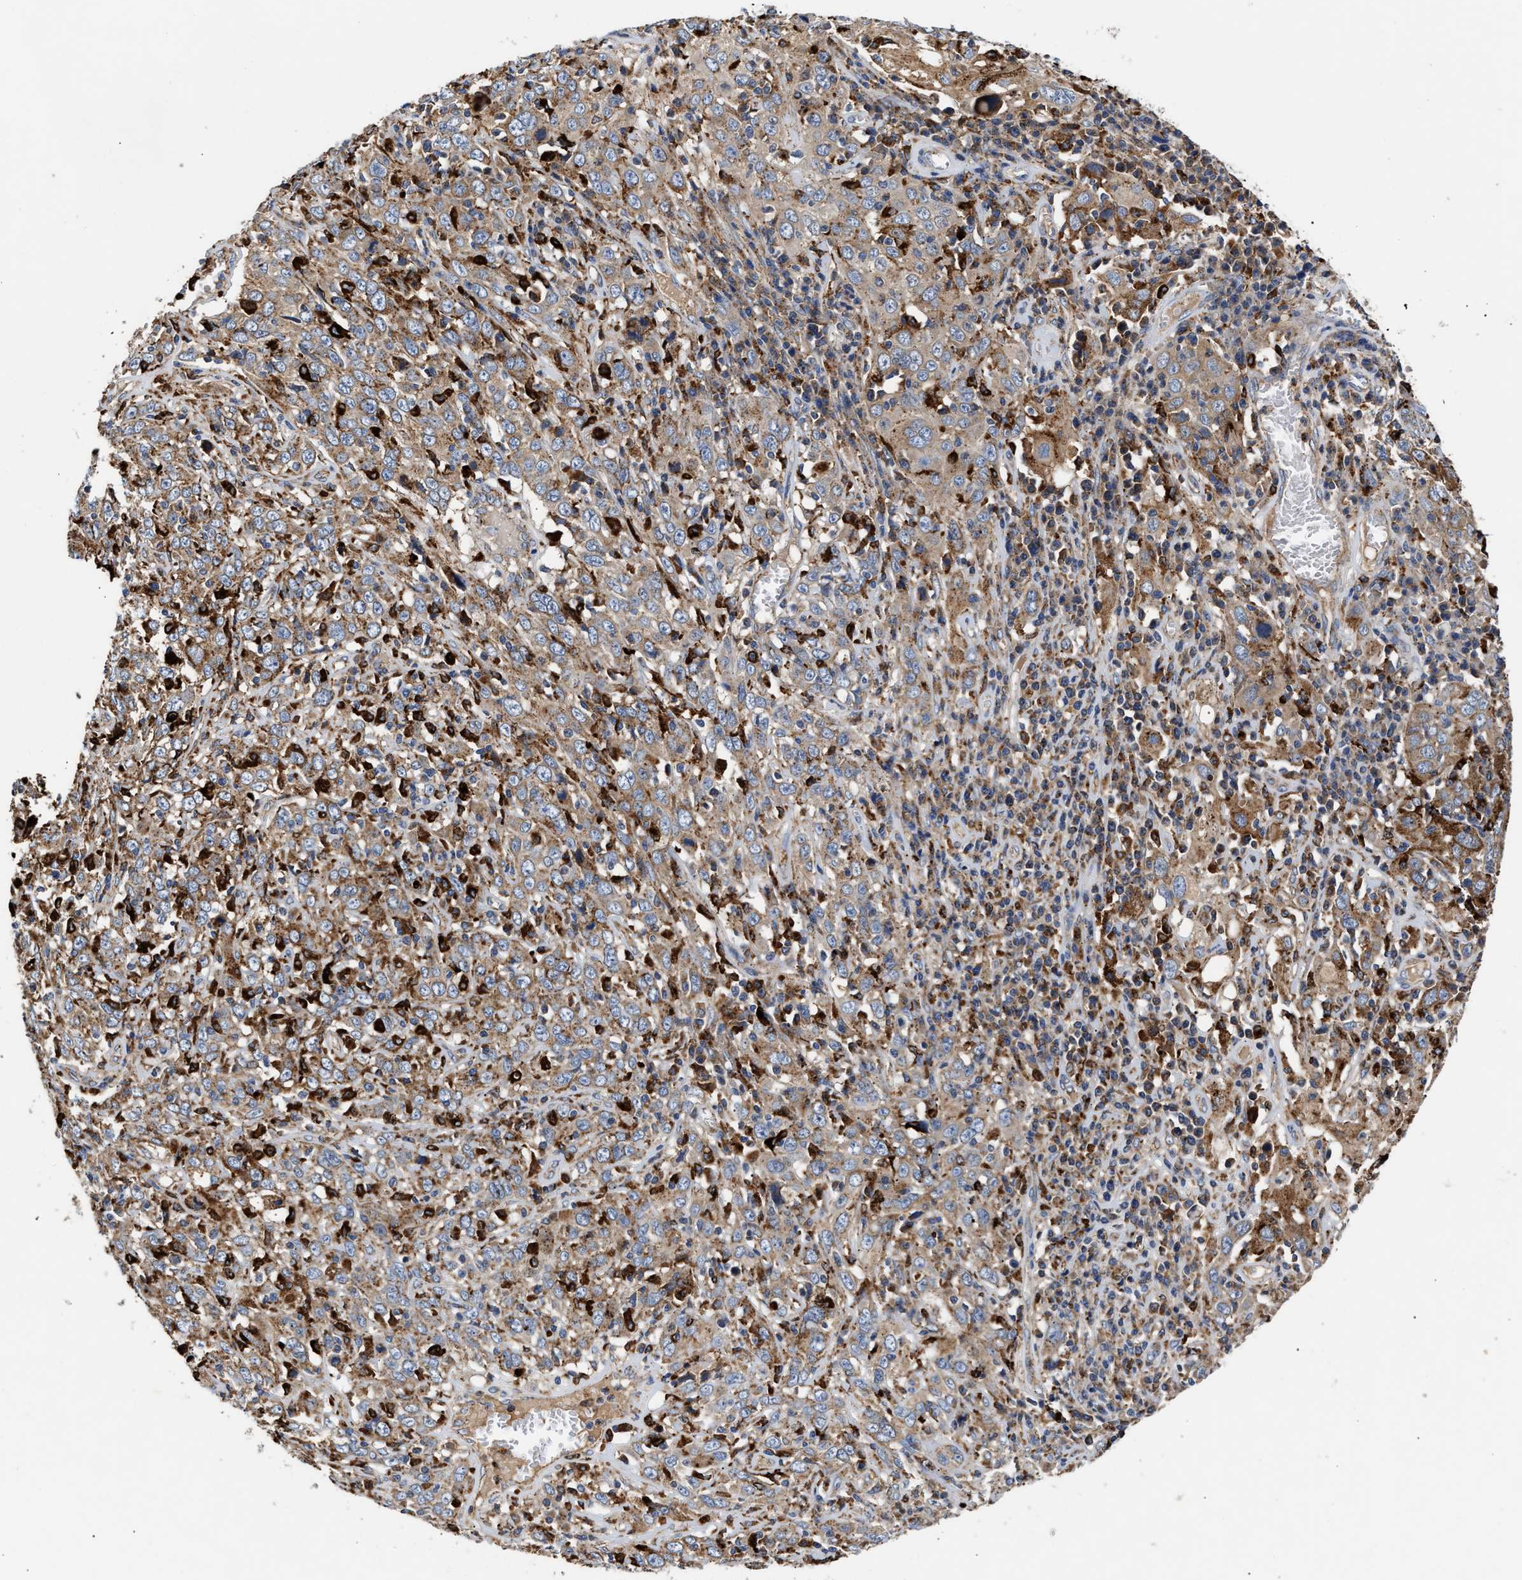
{"staining": {"intensity": "moderate", "quantity": ">75%", "location": "cytoplasmic/membranous"}, "tissue": "cervical cancer", "cell_type": "Tumor cells", "image_type": "cancer", "snomed": [{"axis": "morphology", "description": "Squamous cell carcinoma, NOS"}, {"axis": "topography", "description": "Cervix"}], "caption": "Immunohistochemical staining of cervical cancer displays medium levels of moderate cytoplasmic/membranous staining in about >75% of tumor cells.", "gene": "CCDC146", "patient": {"sex": "female", "age": 46}}